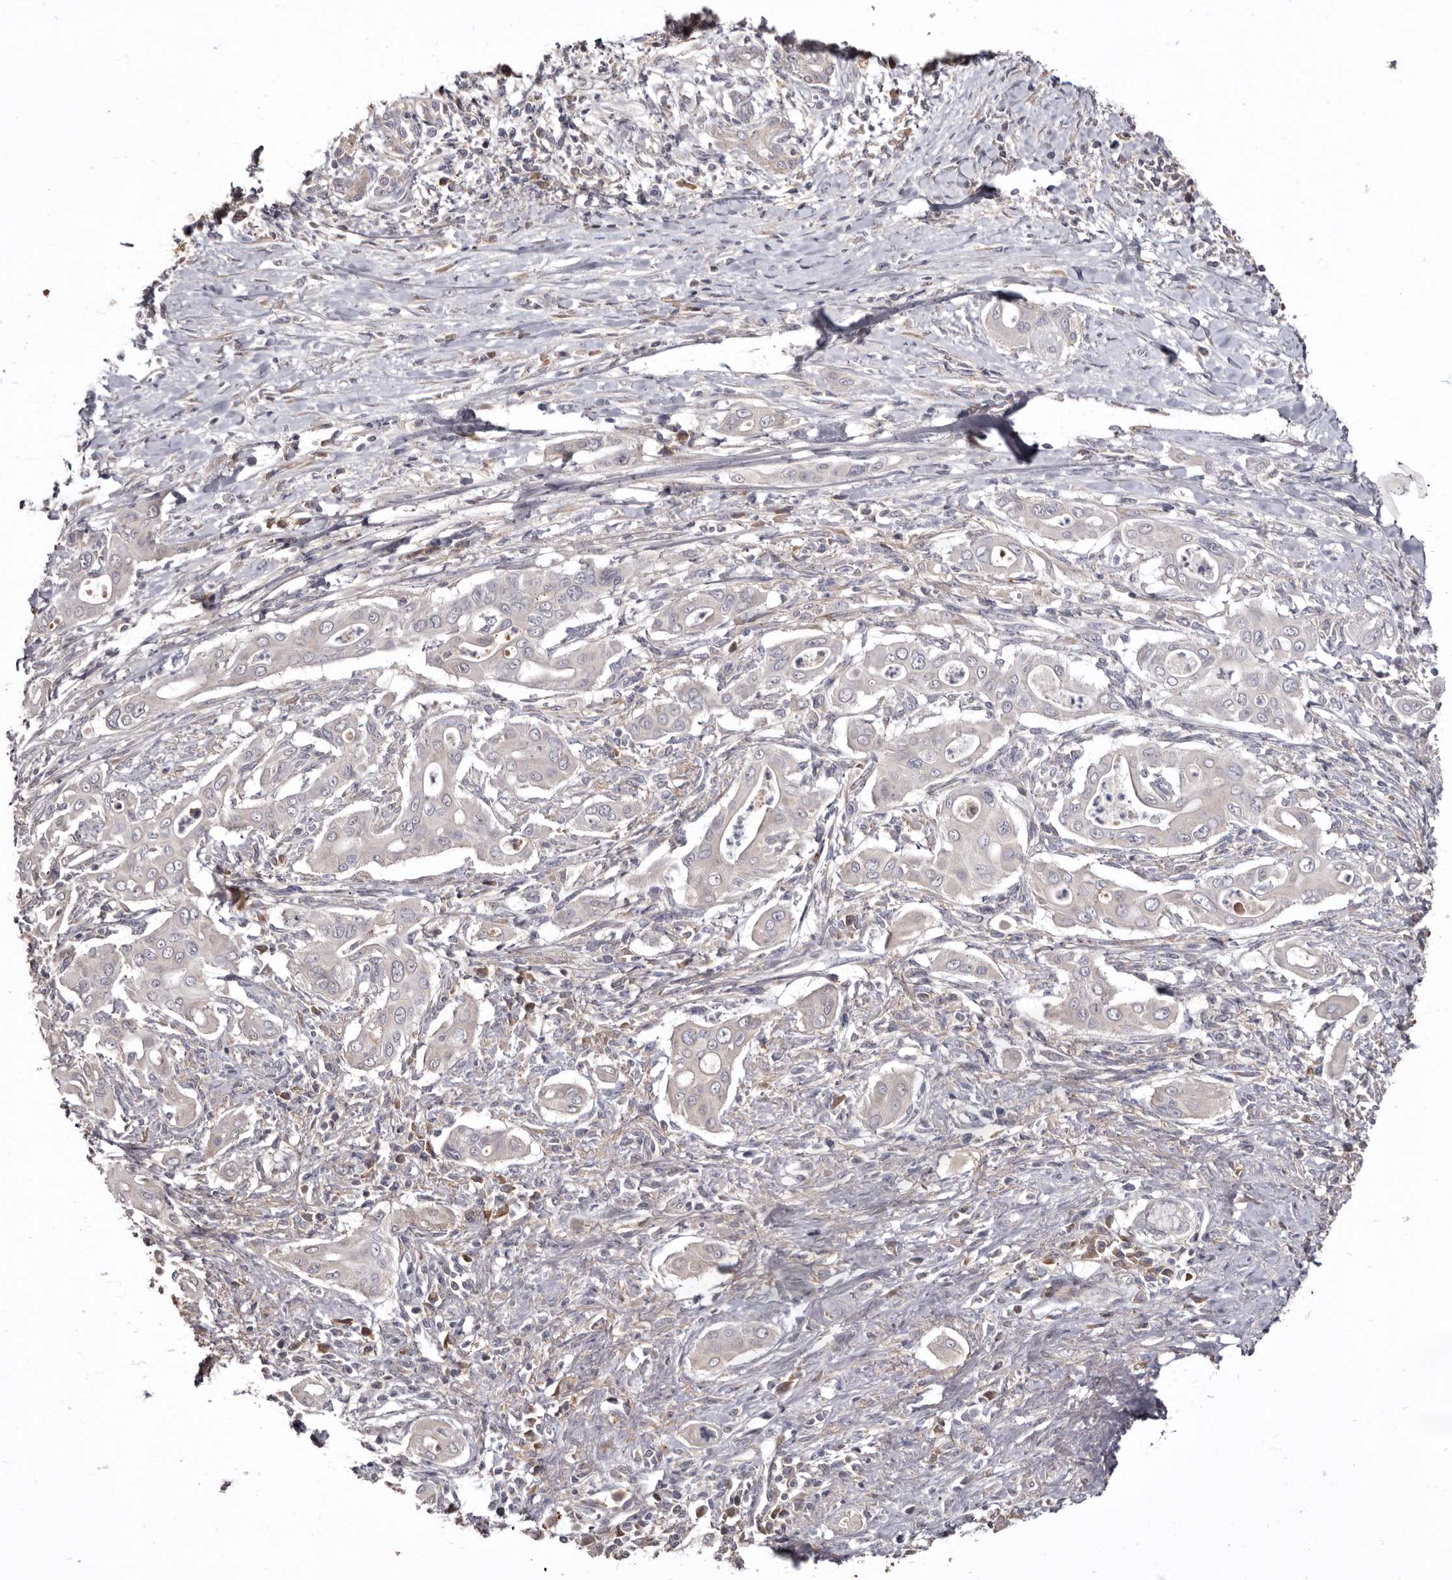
{"staining": {"intensity": "negative", "quantity": "none", "location": "none"}, "tissue": "pancreatic cancer", "cell_type": "Tumor cells", "image_type": "cancer", "snomed": [{"axis": "morphology", "description": "Adenocarcinoma, NOS"}, {"axis": "topography", "description": "Pancreas"}], "caption": "Protein analysis of pancreatic cancer (adenocarcinoma) demonstrates no significant staining in tumor cells.", "gene": "NENF", "patient": {"sex": "male", "age": 58}}